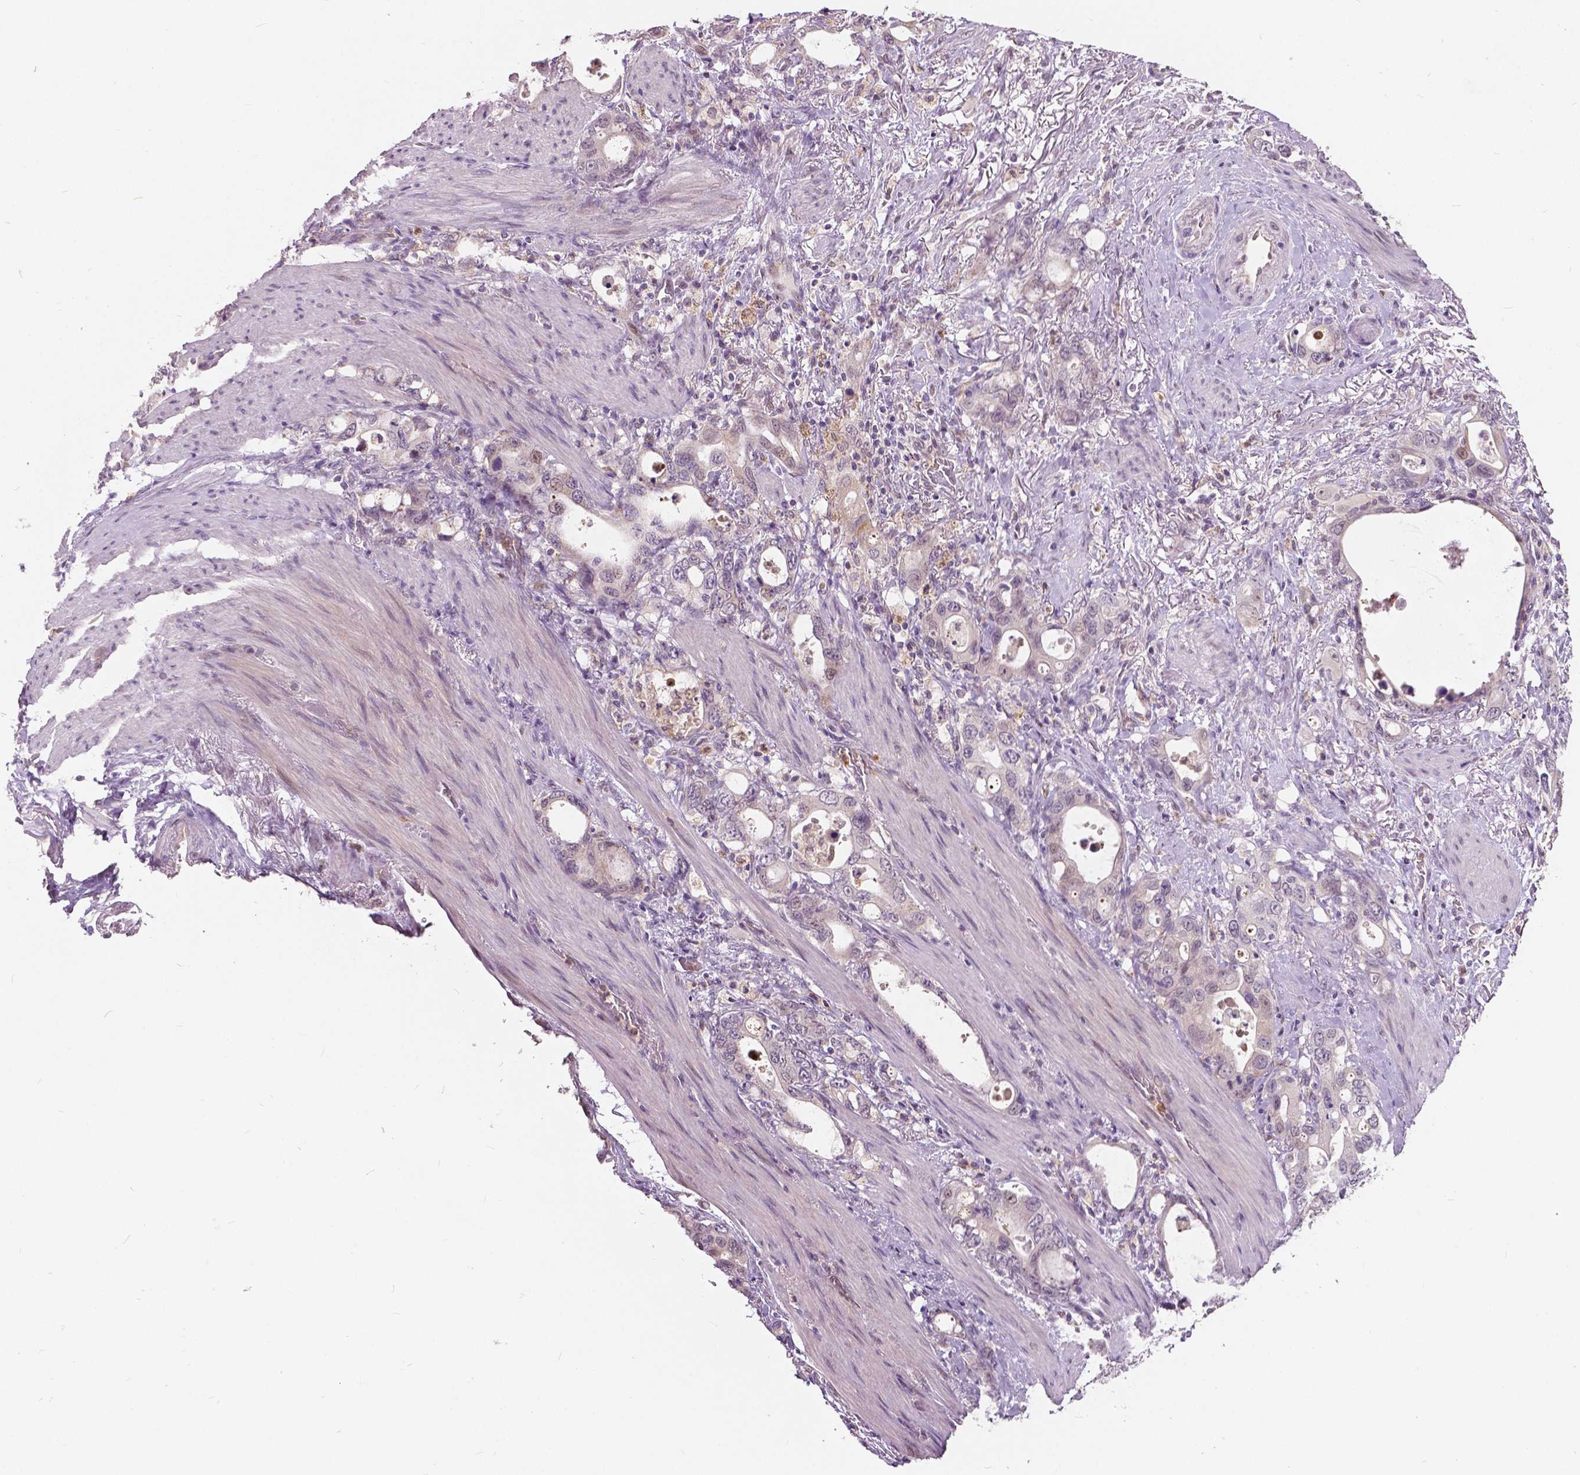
{"staining": {"intensity": "weak", "quantity": "25%-75%", "location": "nuclear"}, "tissue": "stomach cancer", "cell_type": "Tumor cells", "image_type": "cancer", "snomed": [{"axis": "morphology", "description": "Adenocarcinoma, NOS"}, {"axis": "topography", "description": "Stomach, upper"}], "caption": "Tumor cells exhibit low levels of weak nuclear staining in about 25%-75% of cells in human stomach cancer.", "gene": "DLX6", "patient": {"sex": "male", "age": 74}}